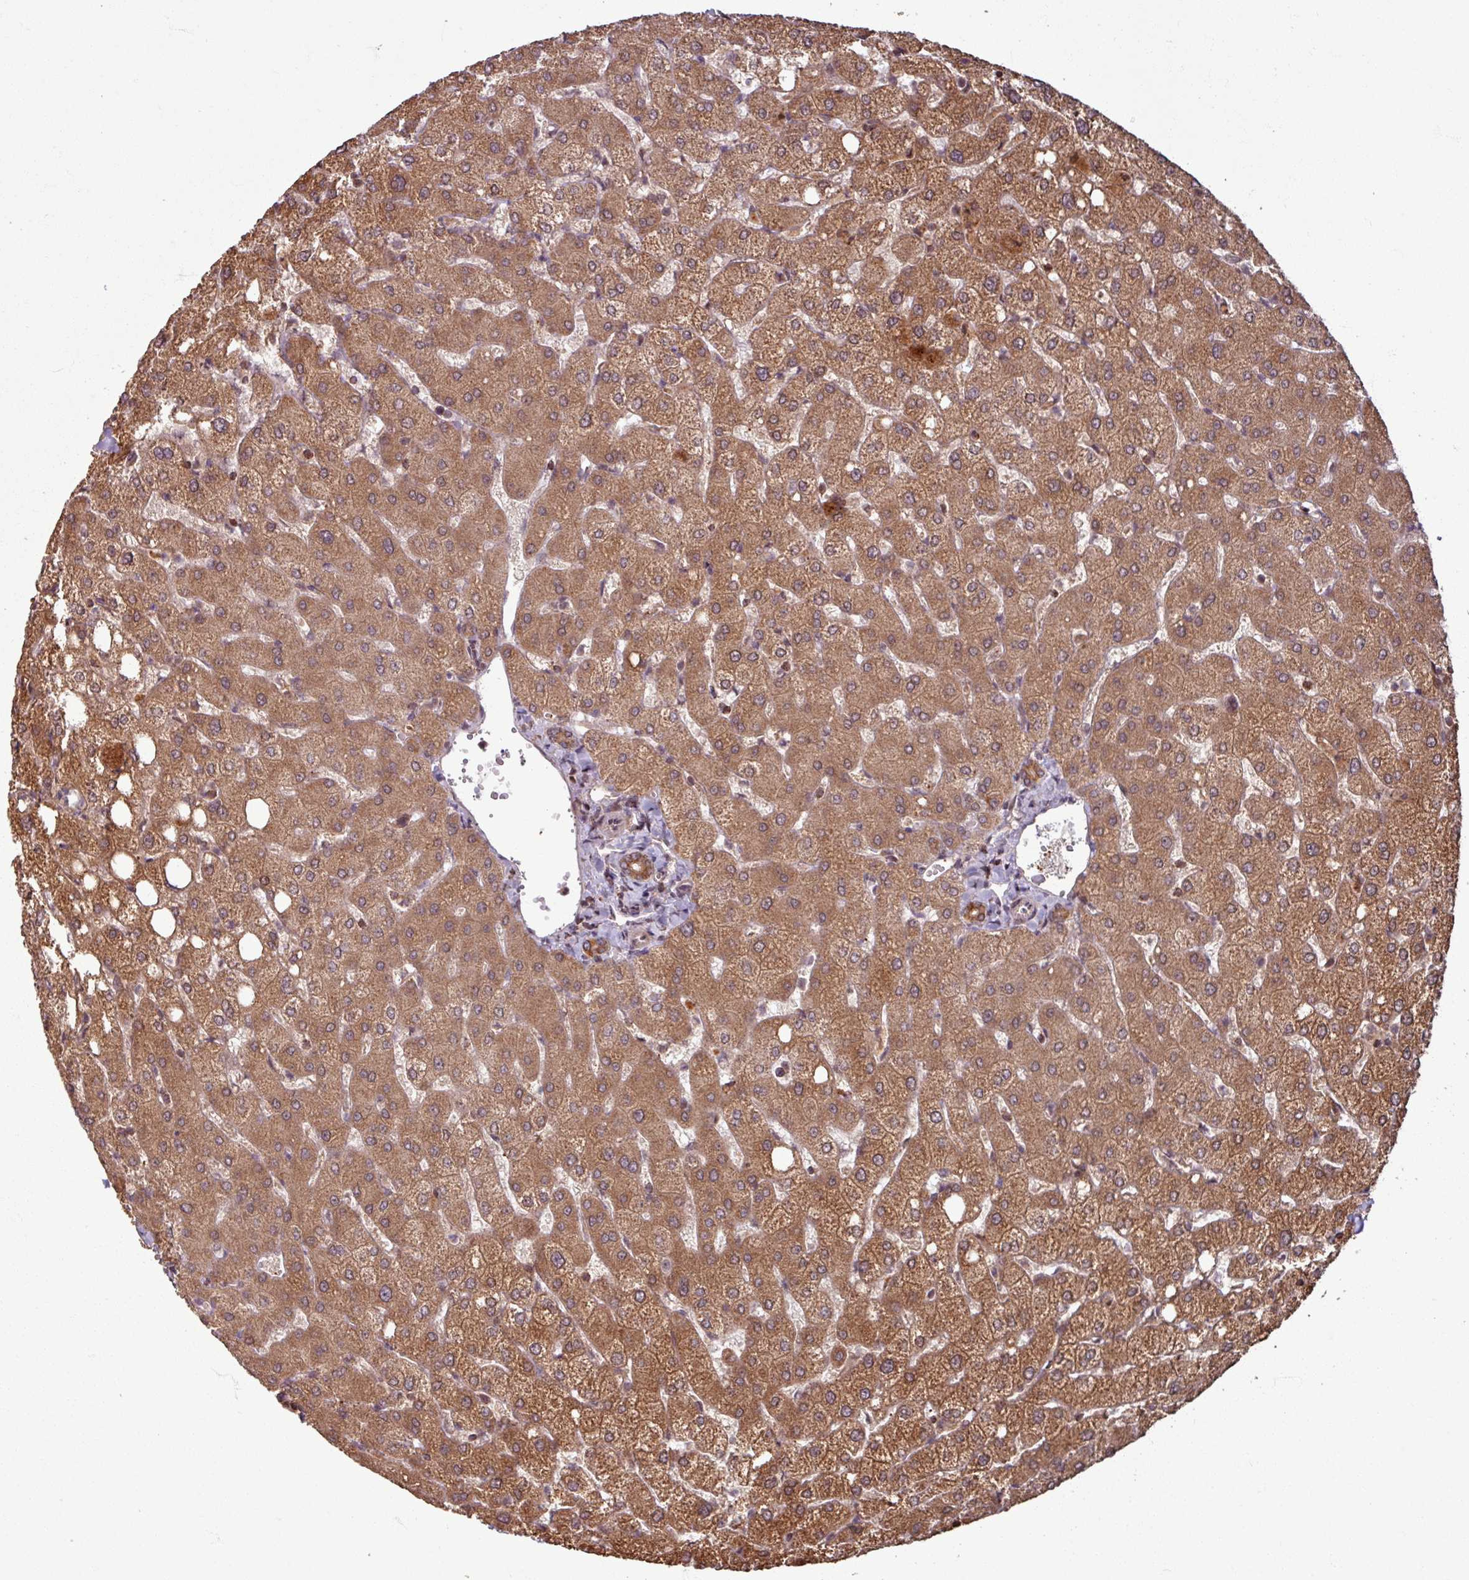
{"staining": {"intensity": "moderate", "quantity": ">75%", "location": "cytoplasmic/membranous,nuclear"}, "tissue": "liver", "cell_type": "Cholangiocytes", "image_type": "normal", "snomed": [{"axis": "morphology", "description": "Normal tissue, NOS"}, {"axis": "topography", "description": "Liver"}], "caption": "An immunohistochemistry image of normal tissue is shown. Protein staining in brown highlights moderate cytoplasmic/membranous,nuclear positivity in liver within cholangiocytes.", "gene": "OR6B1", "patient": {"sex": "female", "age": 54}}